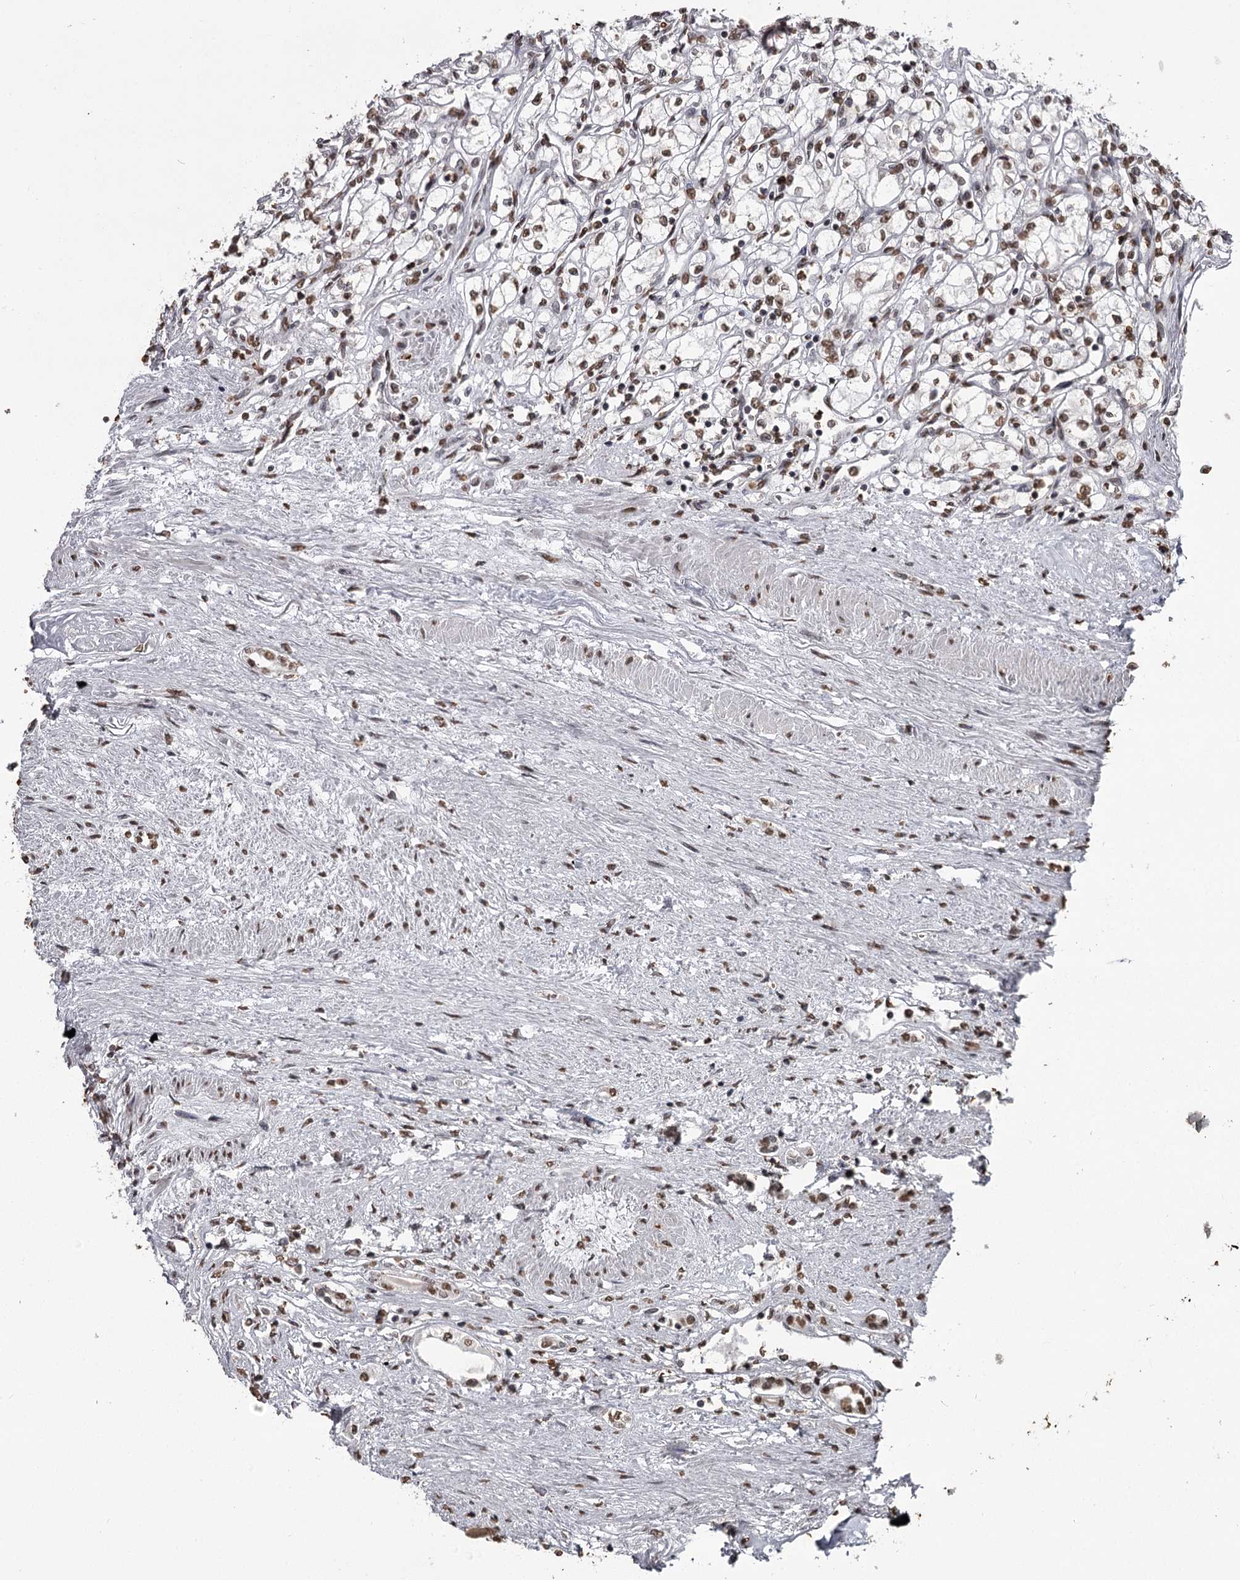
{"staining": {"intensity": "moderate", "quantity": ">75%", "location": "nuclear"}, "tissue": "renal cancer", "cell_type": "Tumor cells", "image_type": "cancer", "snomed": [{"axis": "morphology", "description": "Adenocarcinoma, NOS"}, {"axis": "topography", "description": "Kidney"}], "caption": "Moderate nuclear protein staining is appreciated in approximately >75% of tumor cells in renal adenocarcinoma.", "gene": "THYN1", "patient": {"sex": "male", "age": 59}}